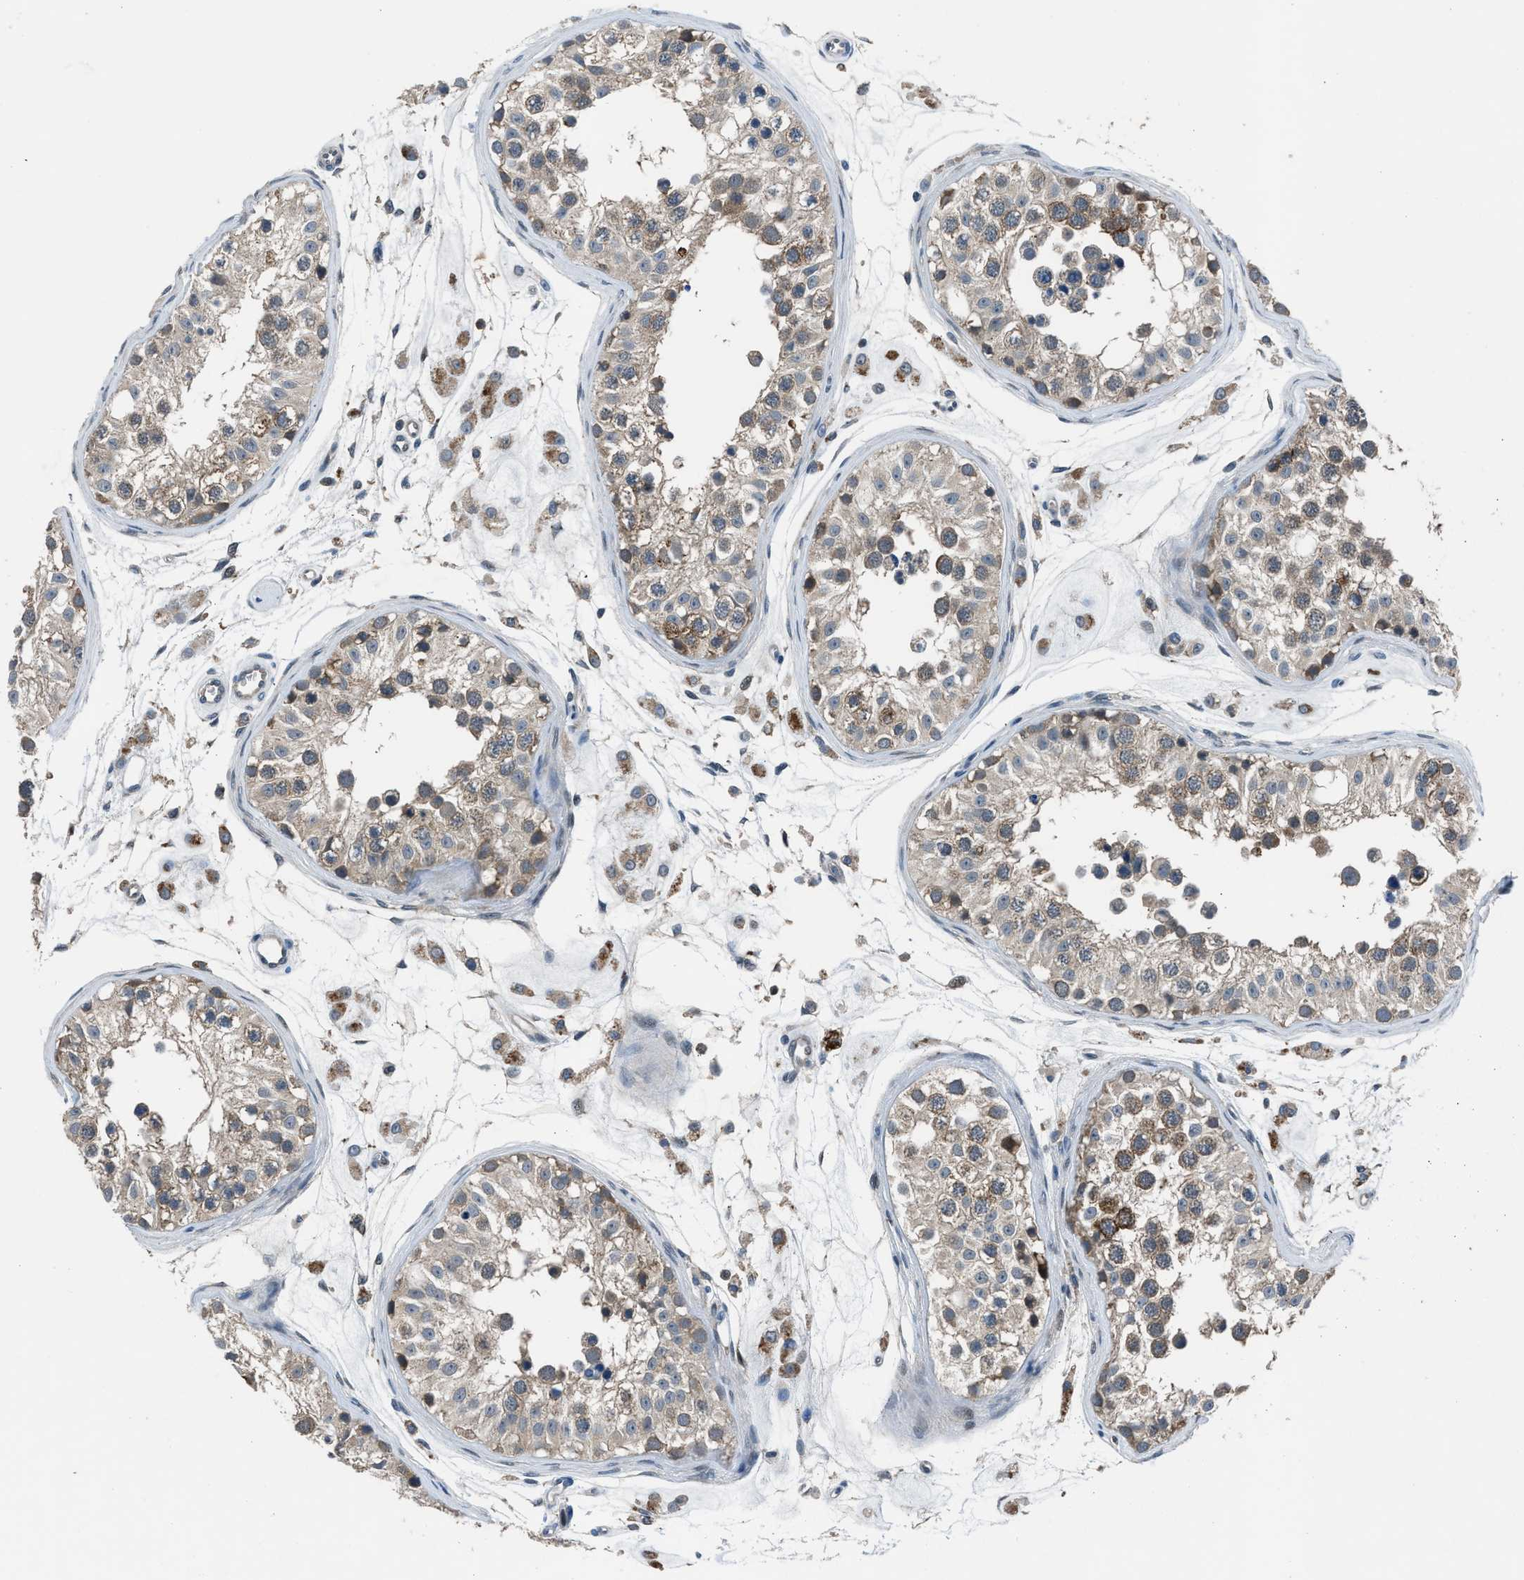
{"staining": {"intensity": "moderate", "quantity": ">75%", "location": "cytoplasmic/membranous"}, "tissue": "testis", "cell_type": "Cells in seminiferous ducts", "image_type": "normal", "snomed": [{"axis": "morphology", "description": "Normal tissue, NOS"}, {"axis": "morphology", "description": "Adenocarcinoma, metastatic, NOS"}, {"axis": "topography", "description": "Testis"}], "caption": "IHC staining of unremarkable testis, which demonstrates medium levels of moderate cytoplasmic/membranous positivity in approximately >75% of cells in seminiferous ducts indicating moderate cytoplasmic/membranous protein staining. The staining was performed using DAB (3,3'-diaminobenzidine) (brown) for protein detection and nuclei were counterstained in hematoxylin (blue).", "gene": "LMLN", "patient": {"sex": "male", "age": 26}}